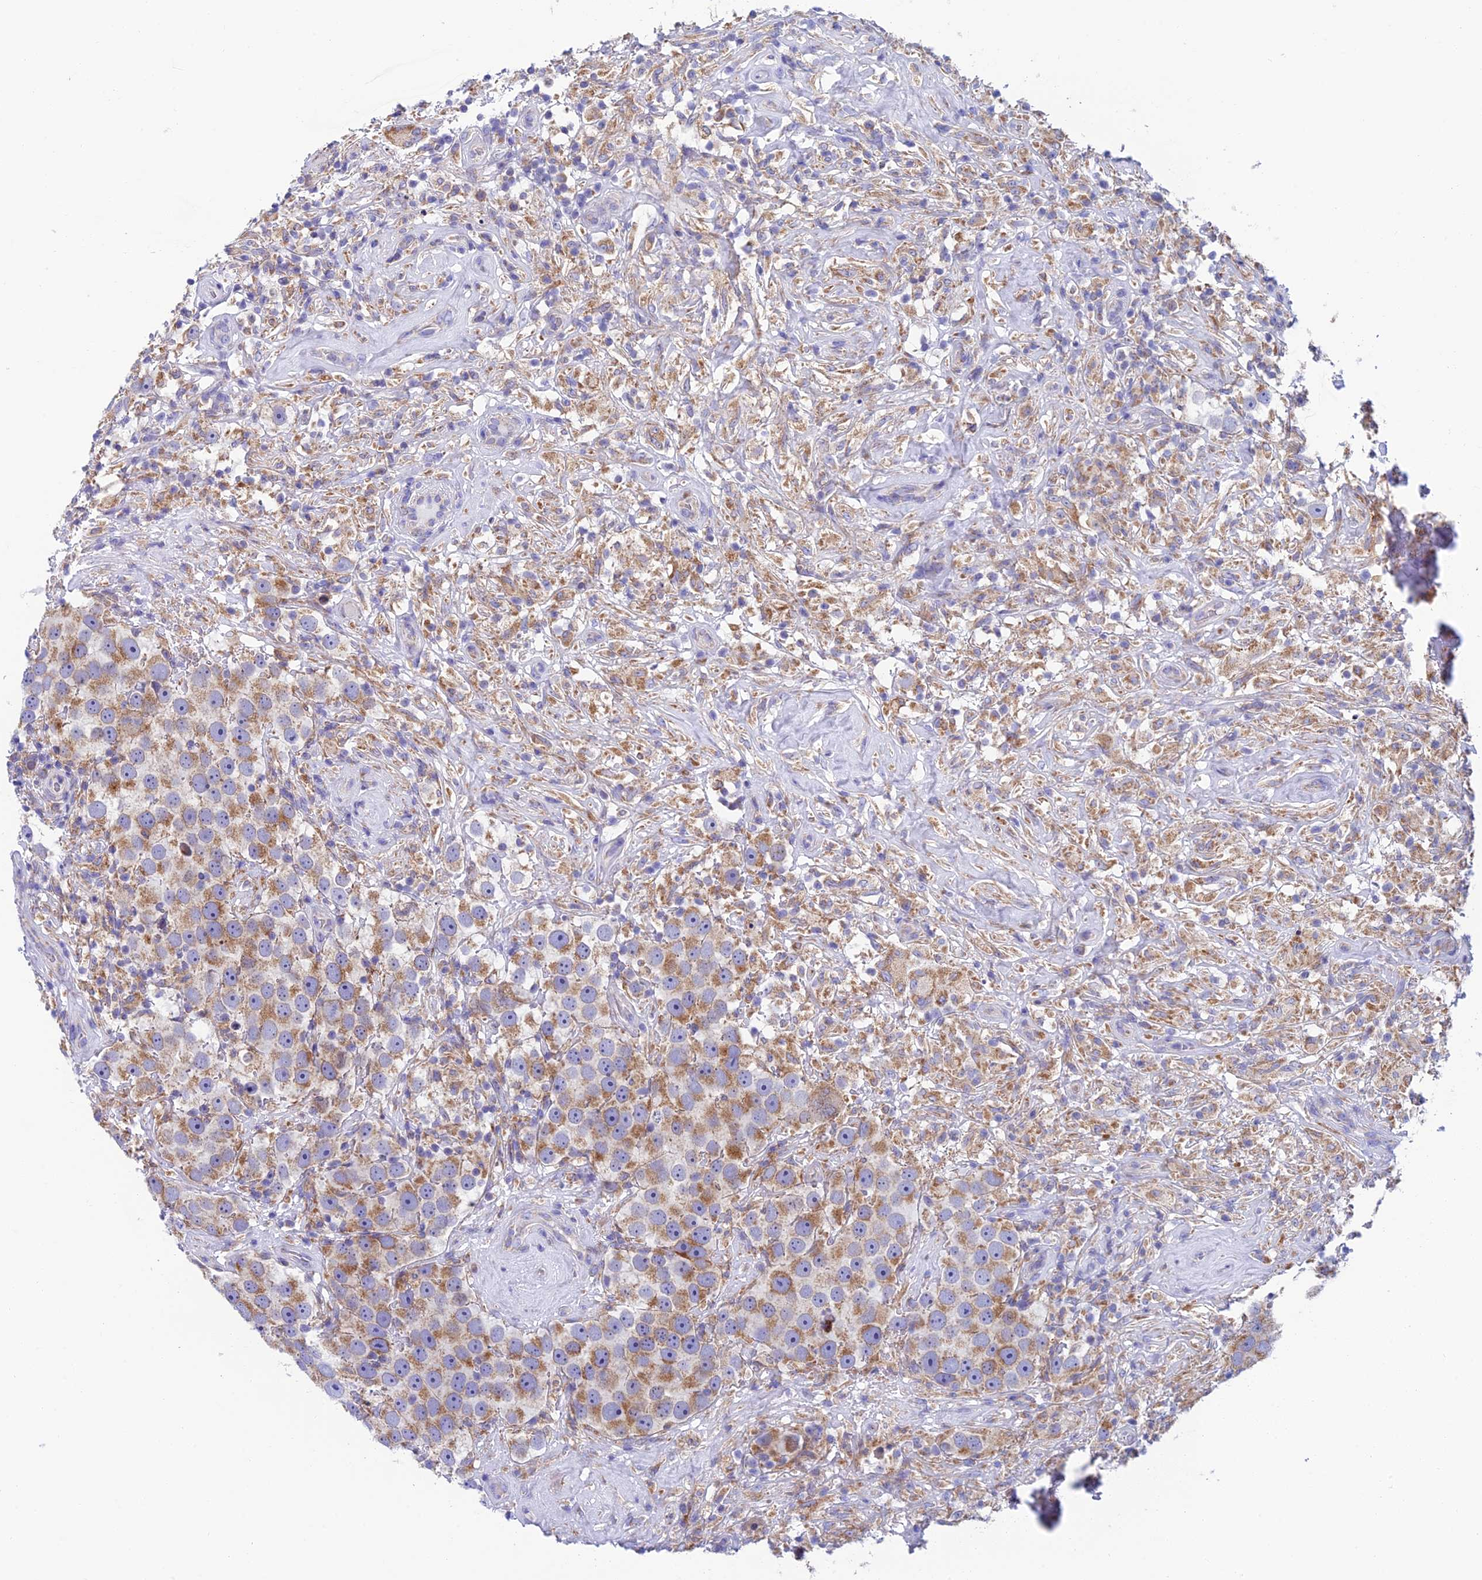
{"staining": {"intensity": "moderate", "quantity": ">75%", "location": "cytoplasmic/membranous"}, "tissue": "testis cancer", "cell_type": "Tumor cells", "image_type": "cancer", "snomed": [{"axis": "morphology", "description": "Seminoma, NOS"}, {"axis": "topography", "description": "Testis"}], "caption": "Moderate cytoplasmic/membranous staining for a protein is present in approximately >75% of tumor cells of seminoma (testis) using immunohistochemistry (IHC).", "gene": "REEP4", "patient": {"sex": "male", "age": 49}}